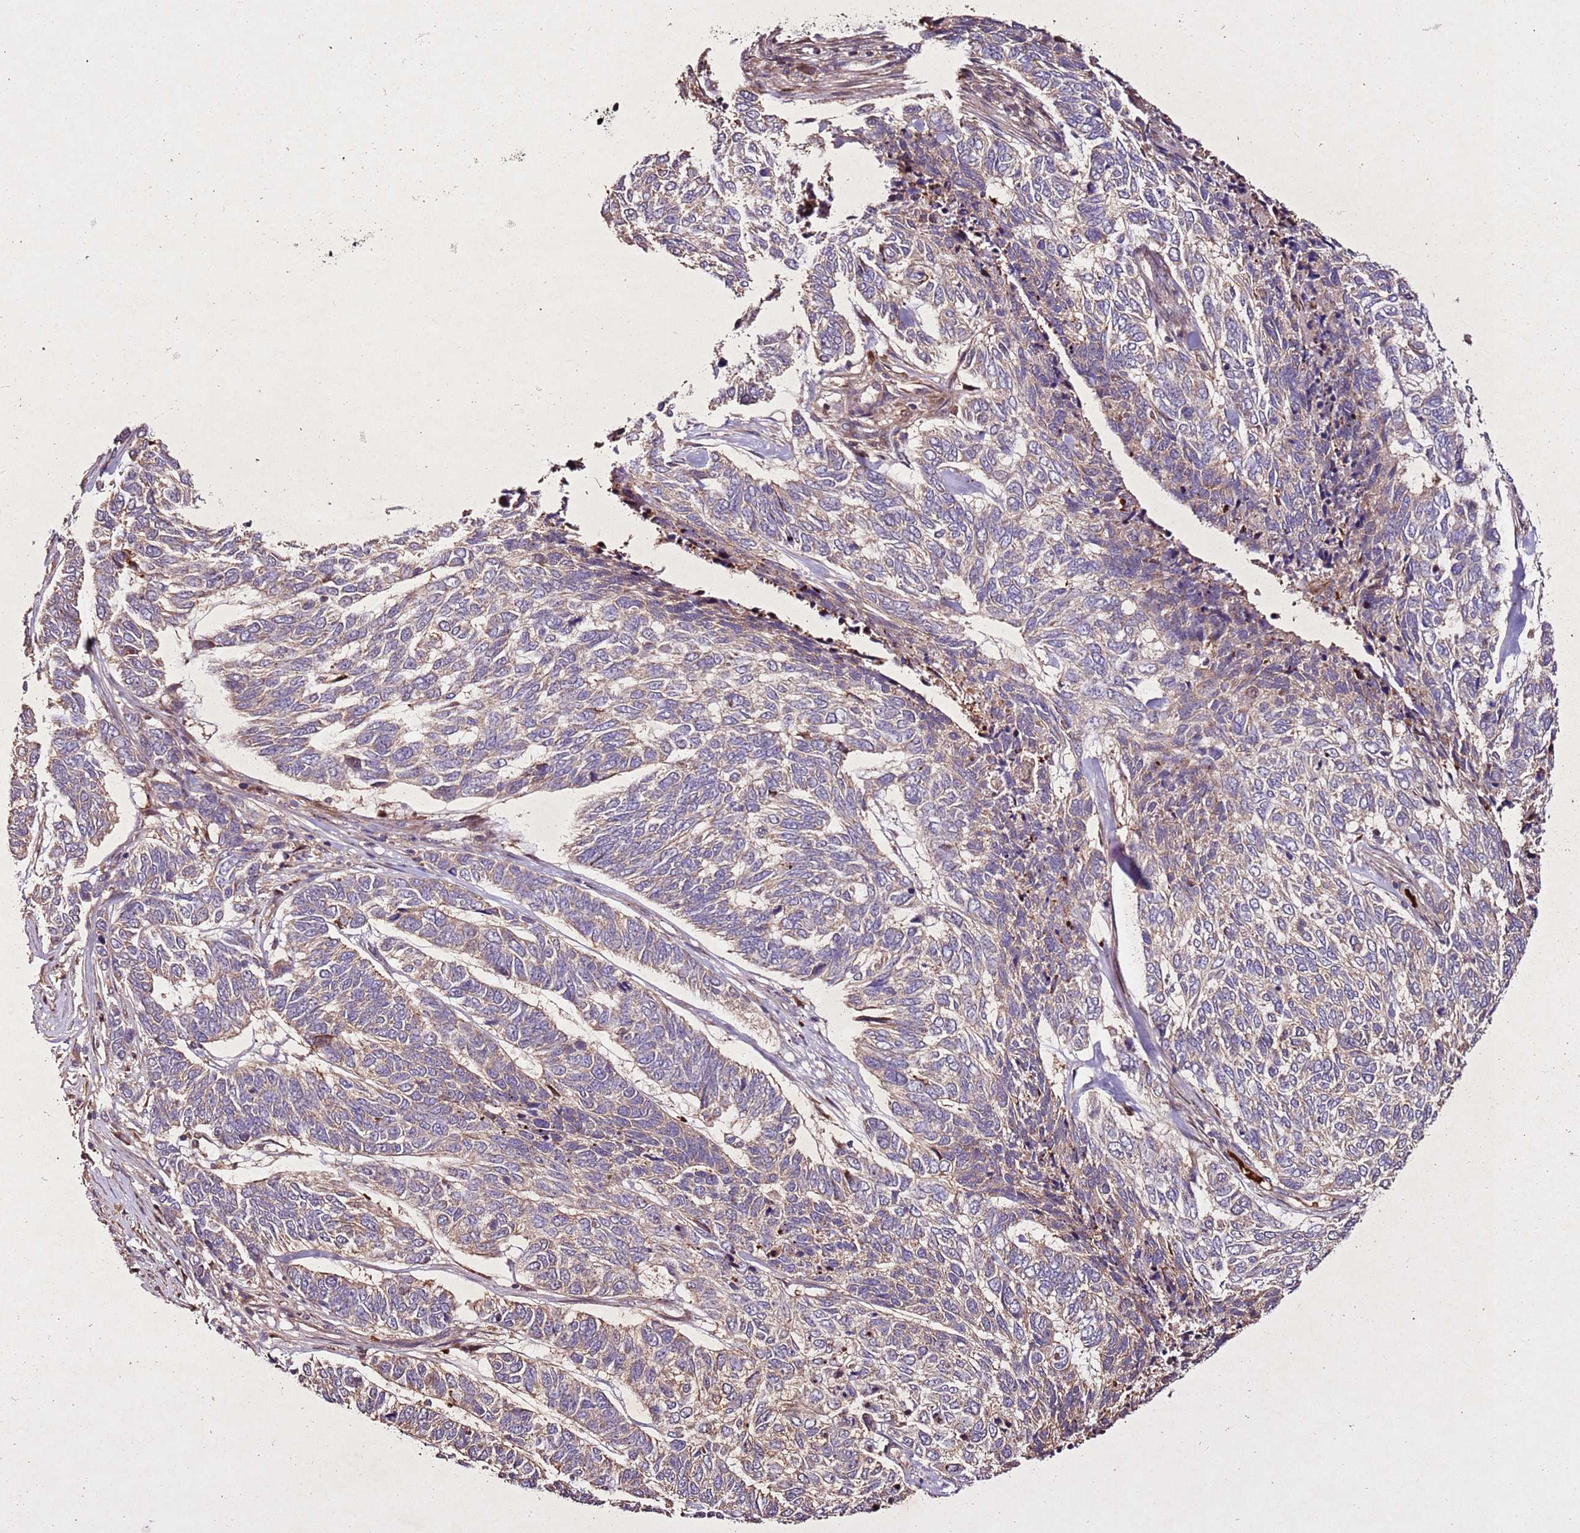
{"staining": {"intensity": "weak", "quantity": ">75%", "location": "cytoplasmic/membranous"}, "tissue": "skin cancer", "cell_type": "Tumor cells", "image_type": "cancer", "snomed": [{"axis": "morphology", "description": "Basal cell carcinoma"}, {"axis": "topography", "description": "Skin"}], "caption": "Tumor cells exhibit weak cytoplasmic/membranous staining in about >75% of cells in skin basal cell carcinoma.", "gene": "PTMA", "patient": {"sex": "female", "age": 65}}